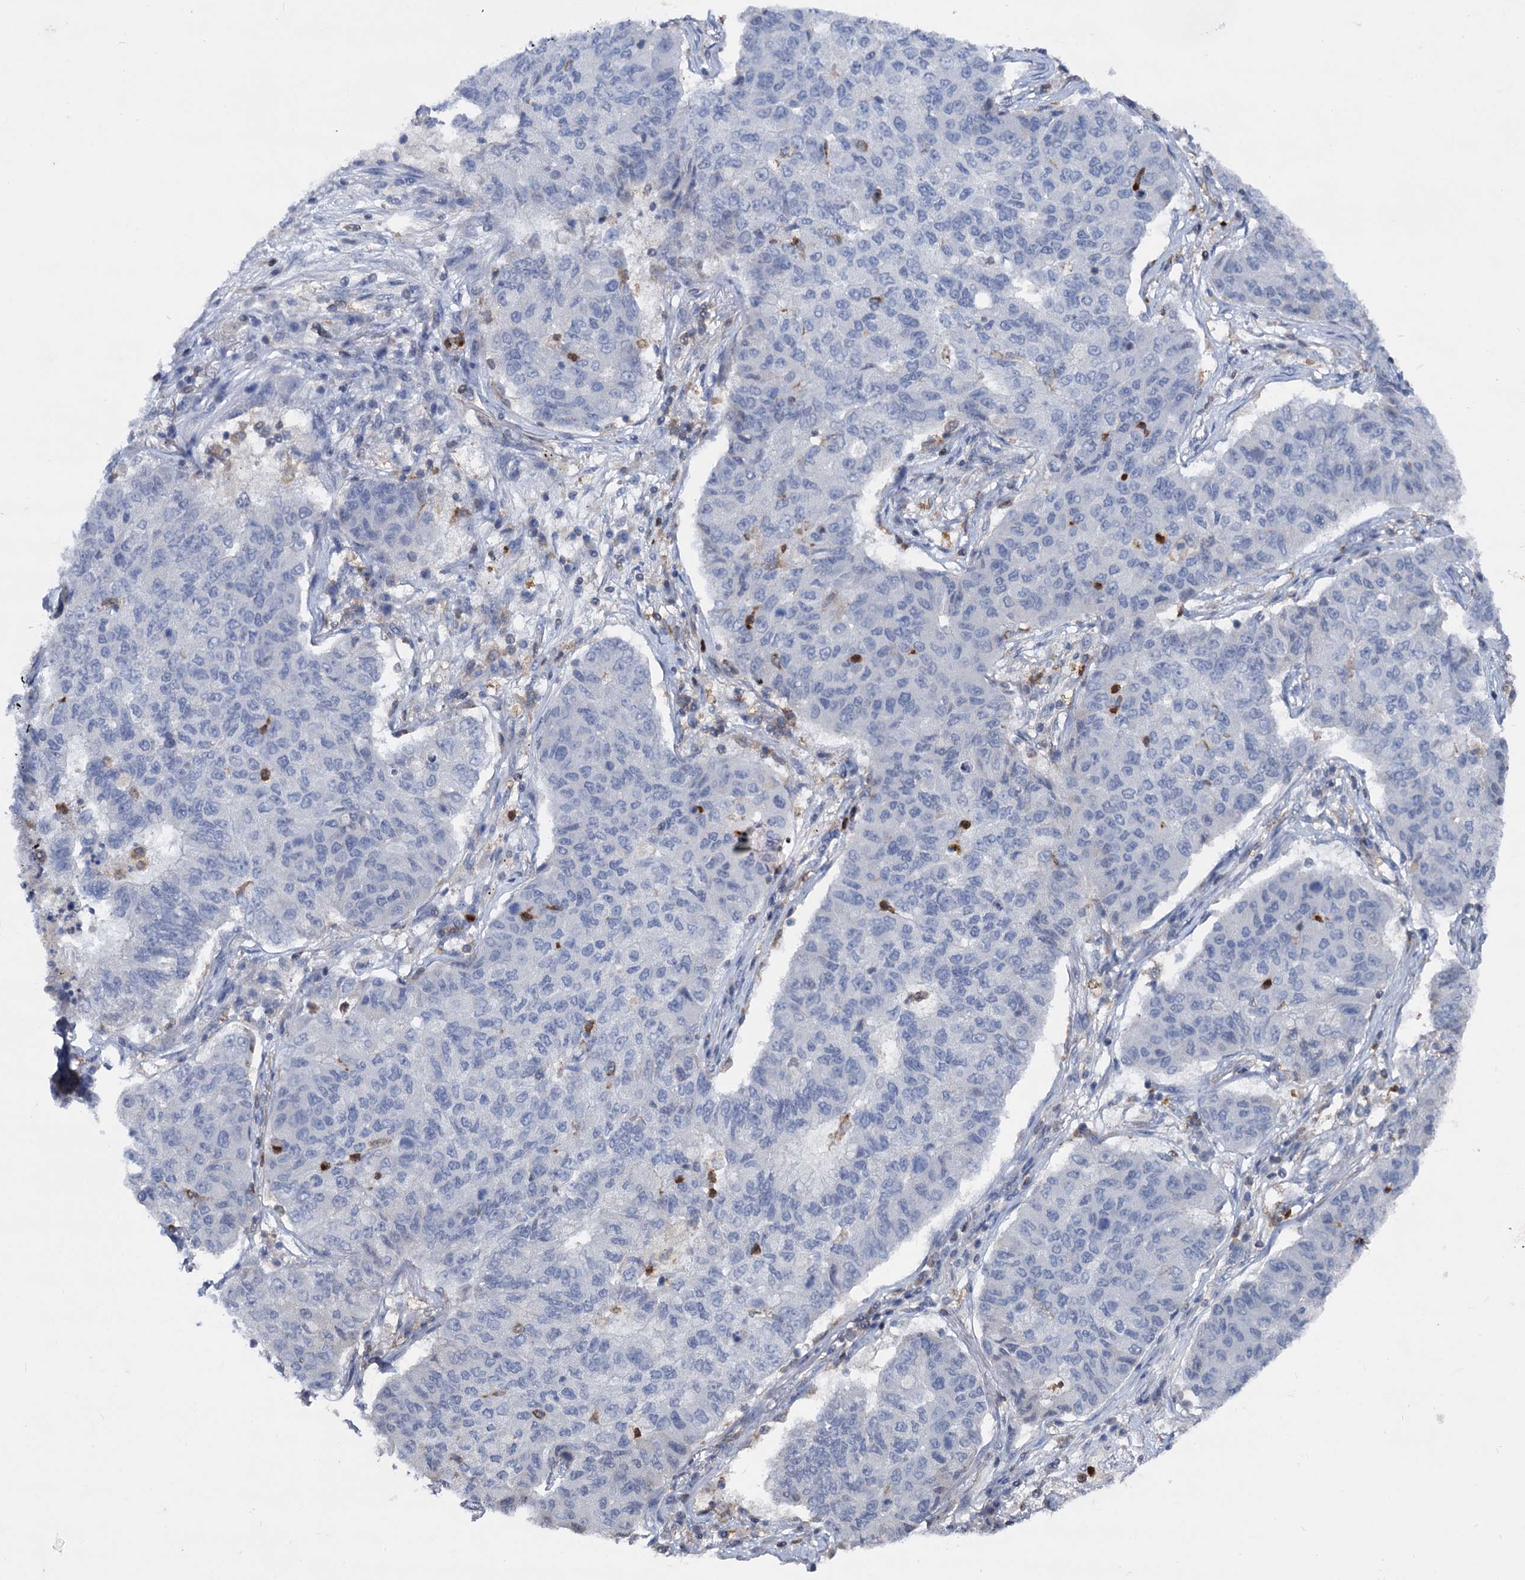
{"staining": {"intensity": "negative", "quantity": "none", "location": "none"}, "tissue": "lung cancer", "cell_type": "Tumor cells", "image_type": "cancer", "snomed": [{"axis": "morphology", "description": "Squamous cell carcinoma, NOS"}, {"axis": "topography", "description": "Lung"}], "caption": "DAB immunohistochemical staining of human lung cancer (squamous cell carcinoma) shows no significant staining in tumor cells.", "gene": "RHOG", "patient": {"sex": "male", "age": 74}}